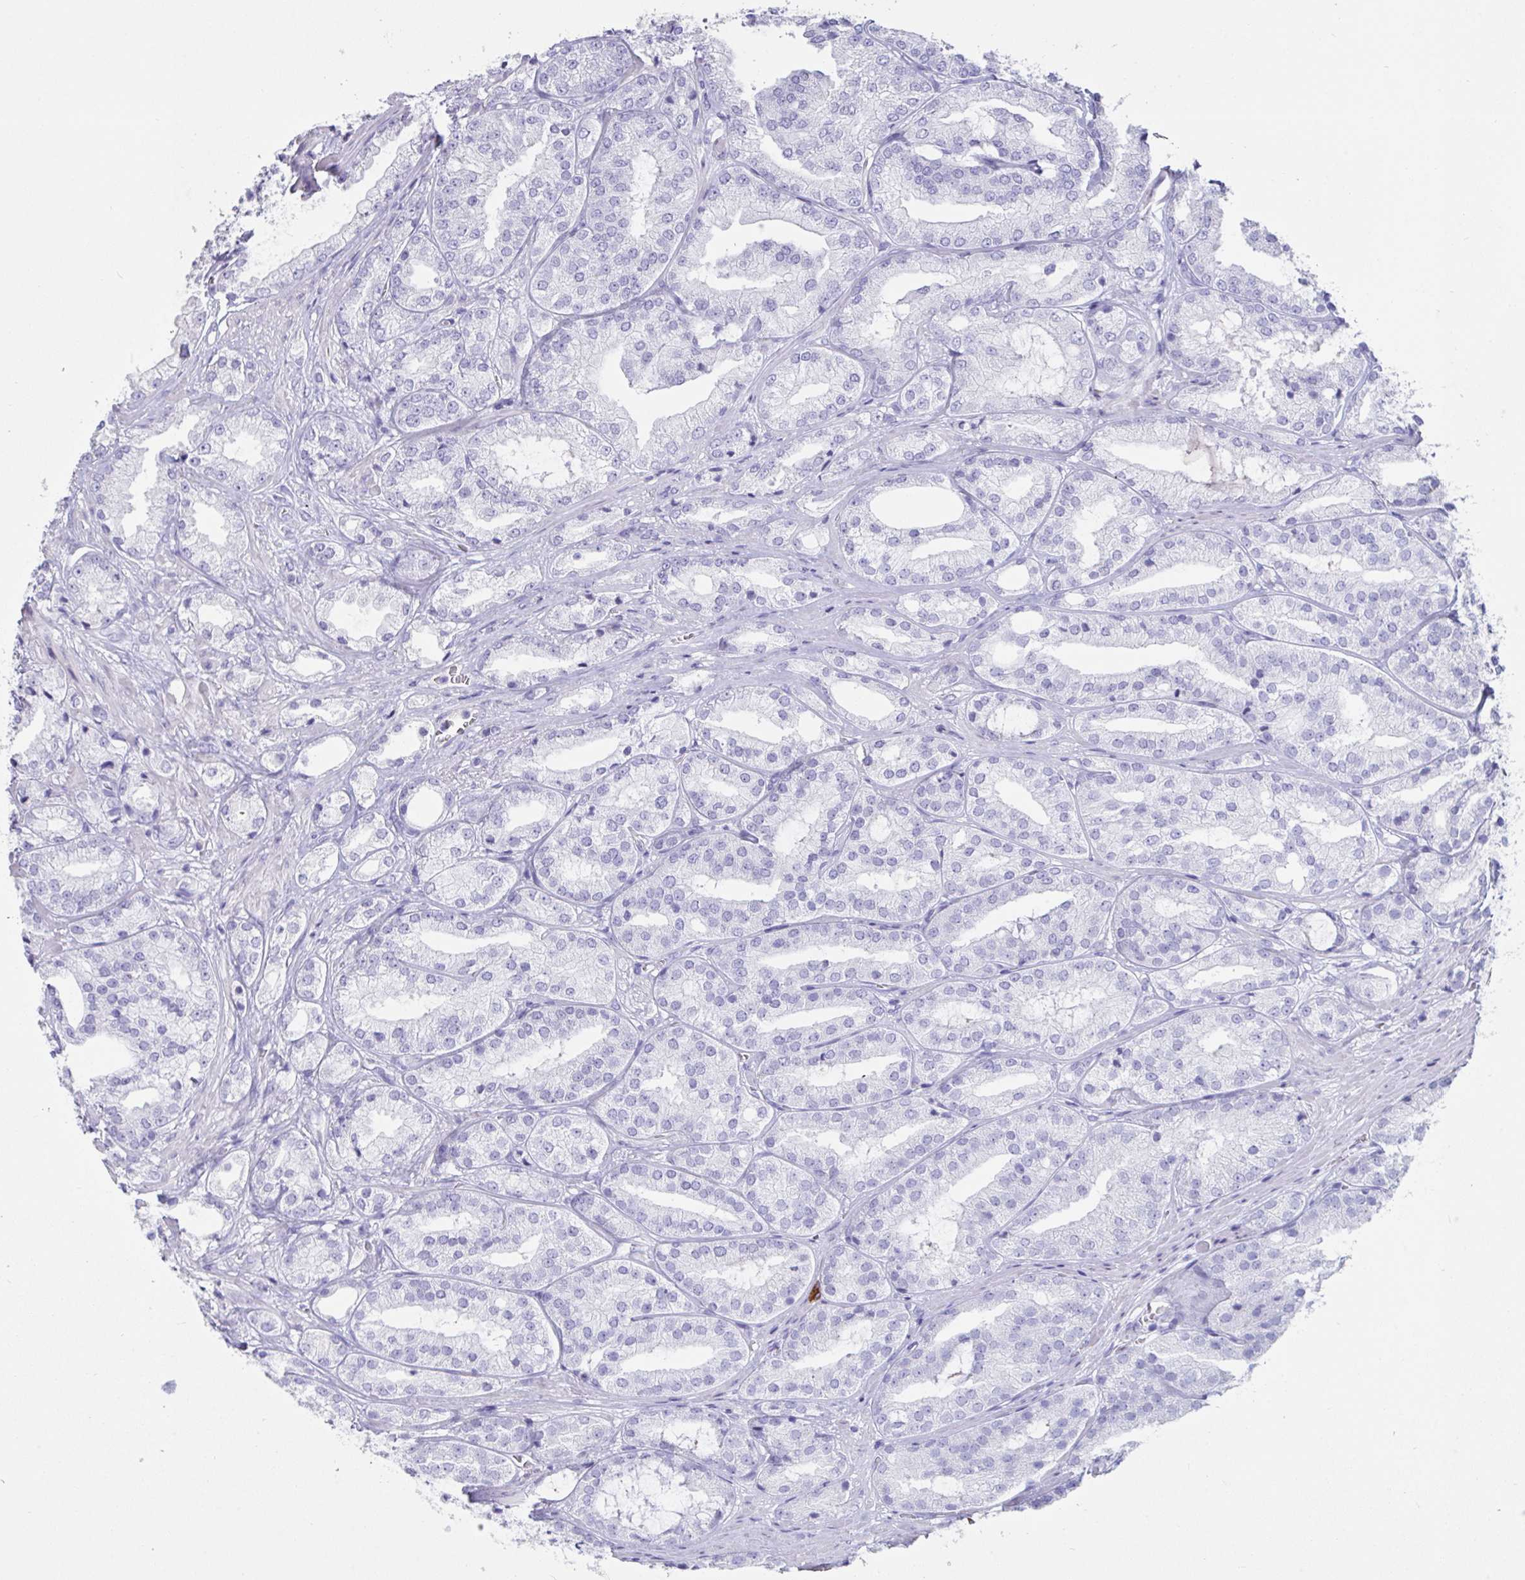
{"staining": {"intensity": "negative", "quantity": "none", "location": "none"}, "tissue": "prostate cancer", "cell_type": "Tumor cells", "image_type": "cancer", "snomed": [{"axis": "morphology", "description": "Adenocarcinoma, High grade"}, {"axis": "topography", "description": "Prostate"}], "caption": "Prostate cancer (high-grade adenocarcinoma) was stained to show a protein in brown. There is no significant positivity in tumor cells.", "gene": "TNNC1", "patient": {"sex": "male", "age": 68}}